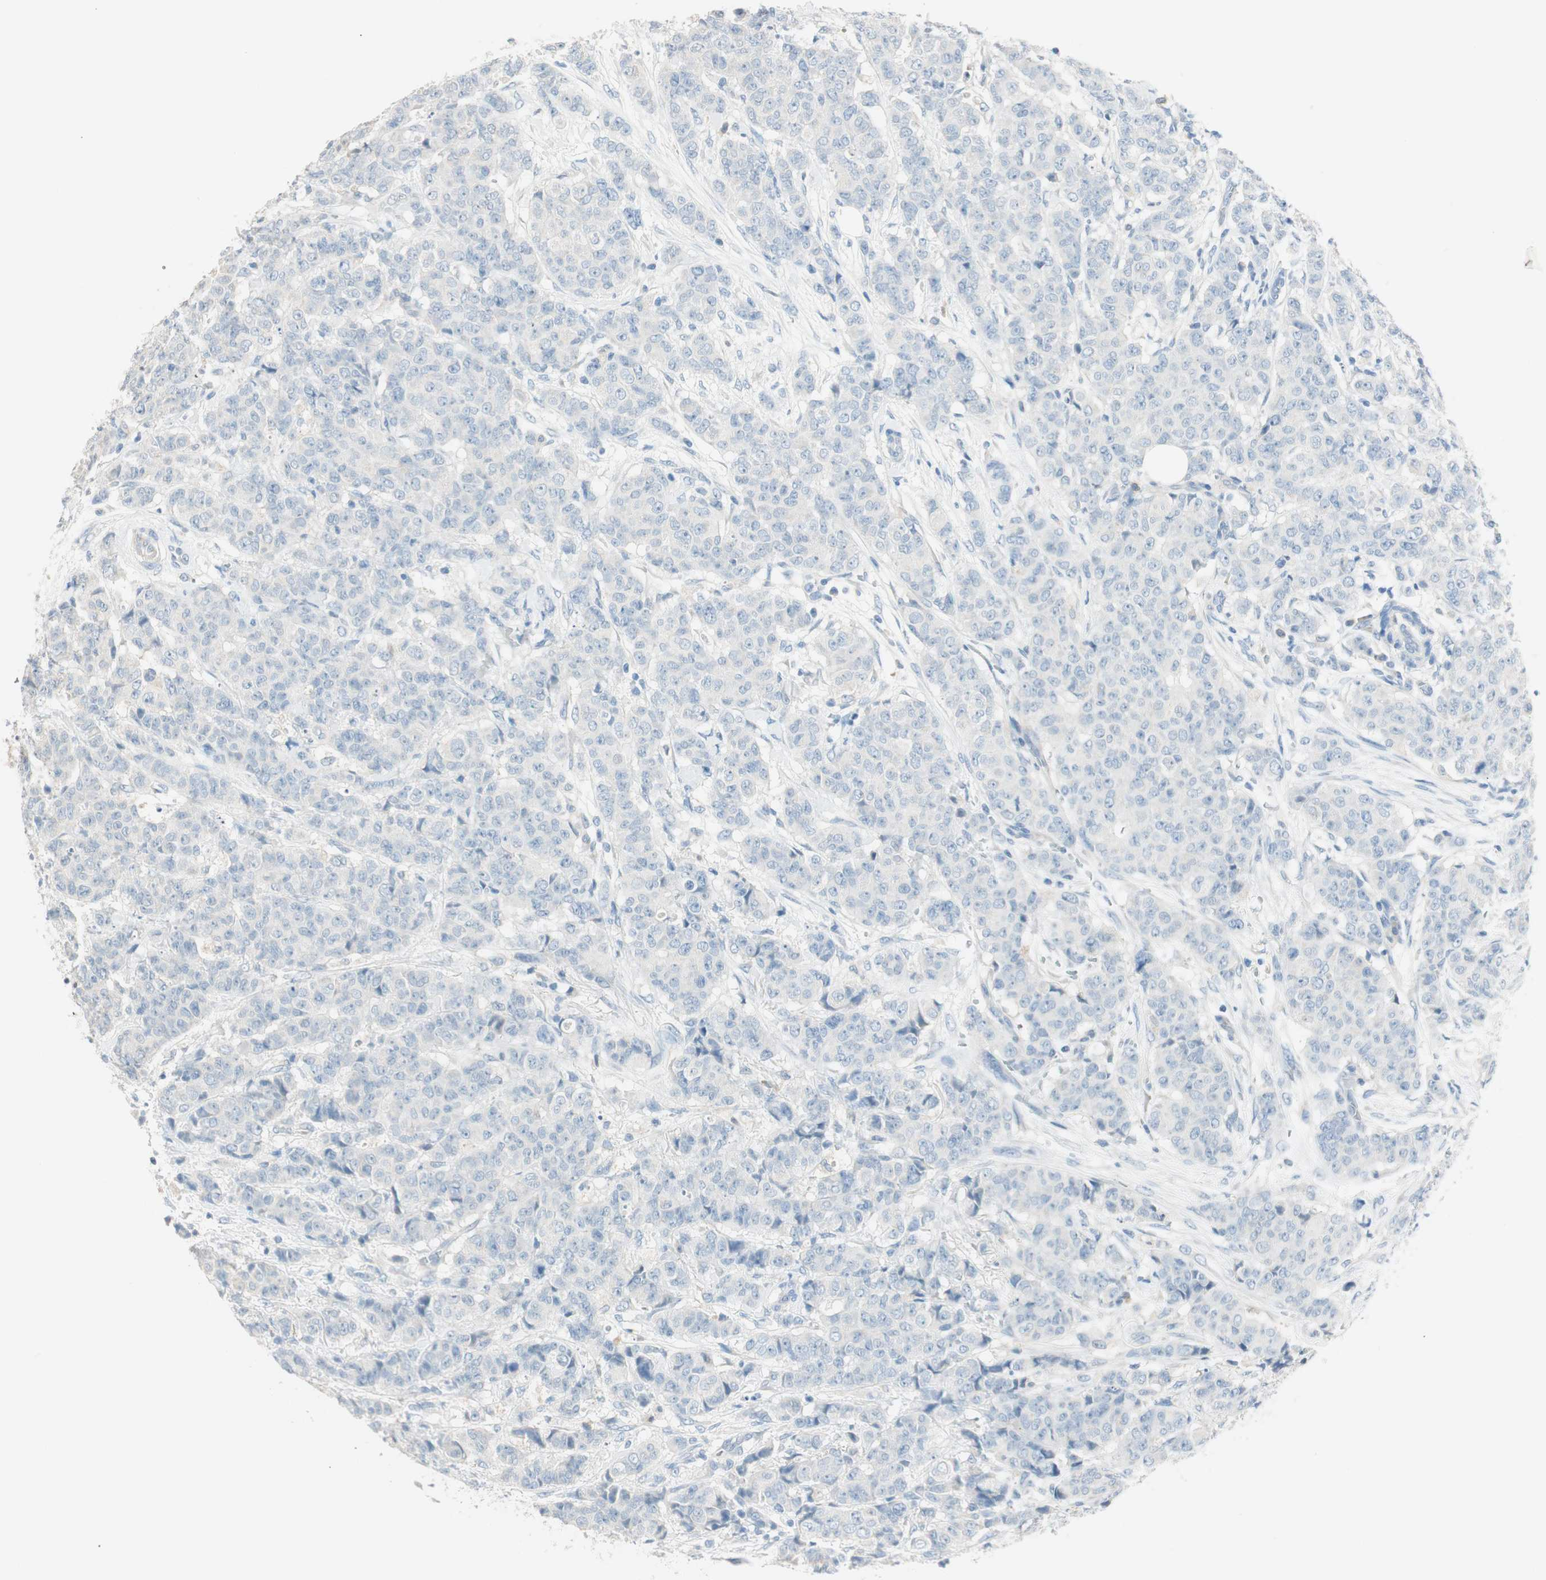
{"staining": {"intensity": "negative", "quantity": "none", "location": "none"}, "tissue": "breast cancer", "cell_type": "Tumor cells", "image_type": "cancer", "snomed": [{"axis": "morphology", "description": "Duct carcinoma"}, {"axis": "topography", "description": "Breast"}], "caption": "Immunohistochemical staining of breast cancer displays no significant positivity in tumor cells. (DAB IHC, high magnification).", "gene": "HPGD", "patient": {"sex": "female", "age": 40}}